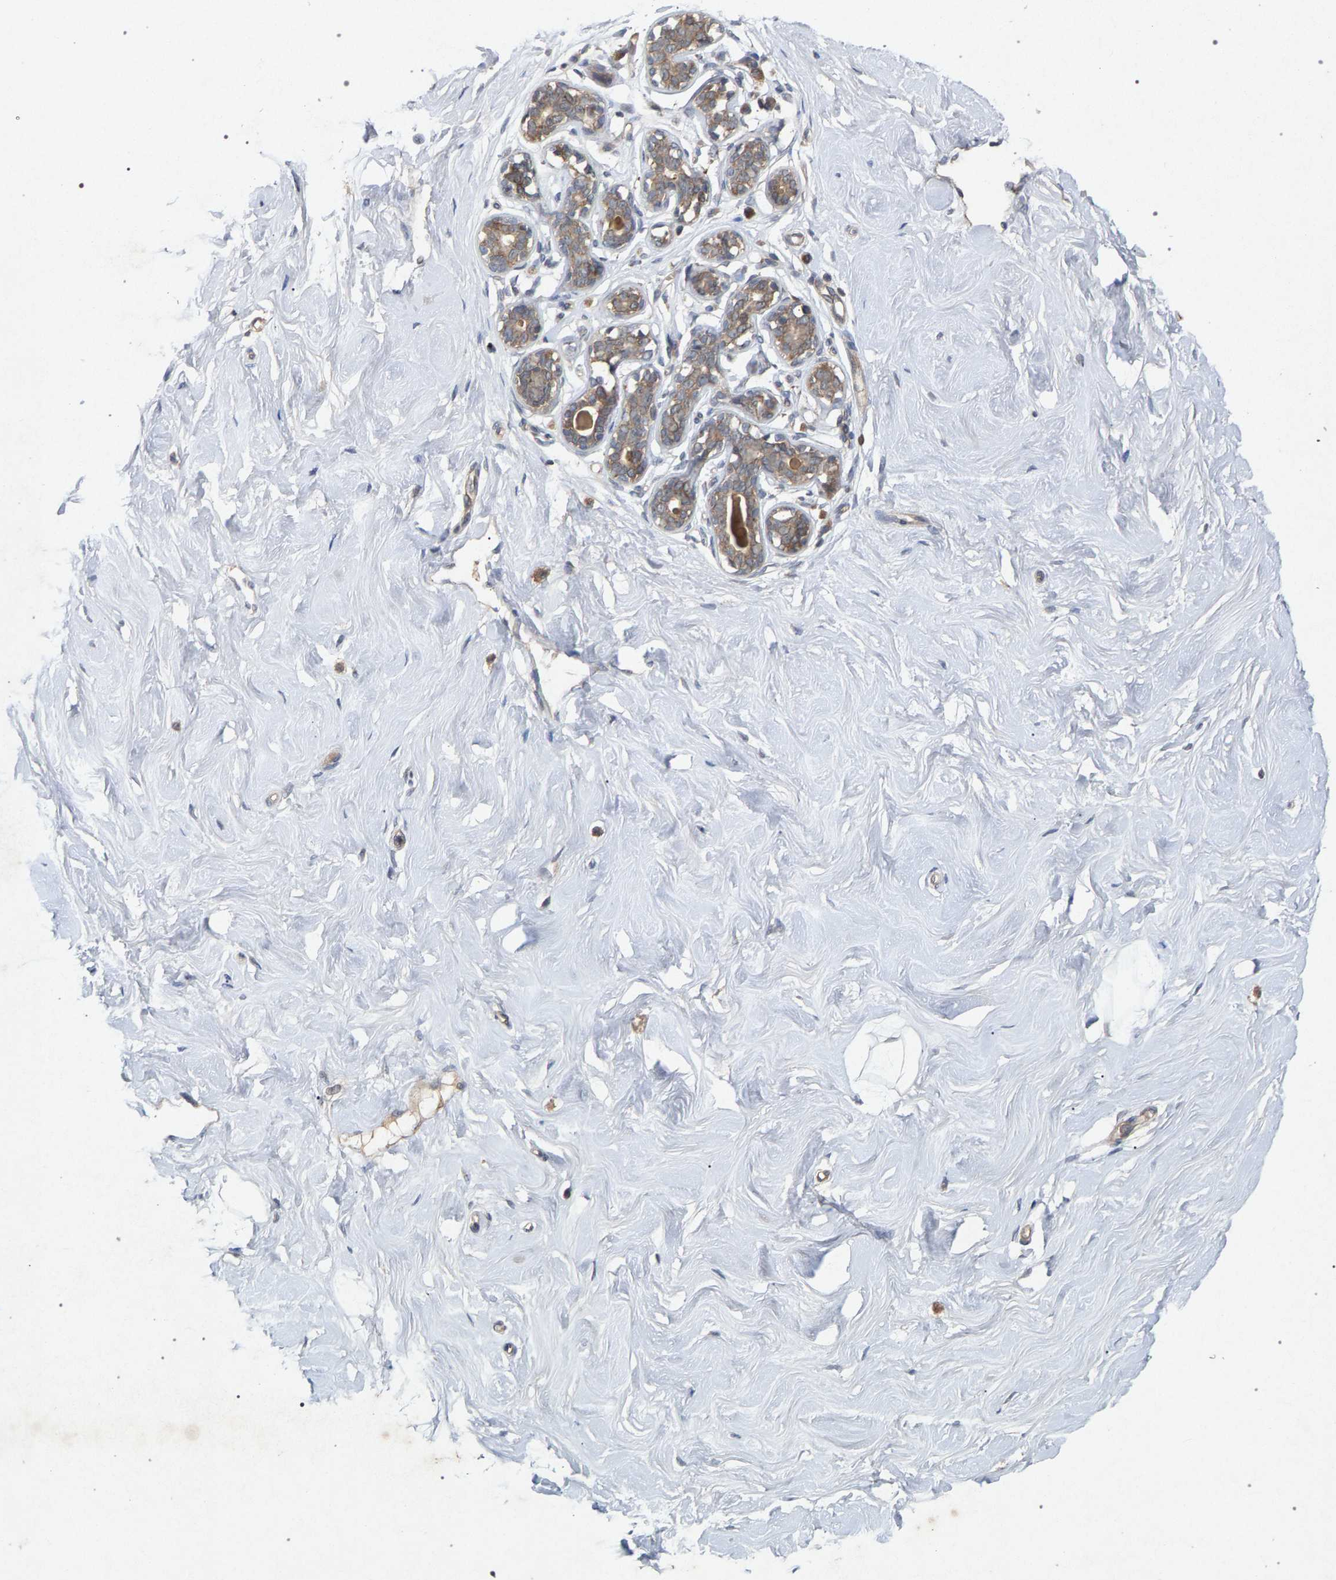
{"staining": {"intensity": "negative", "quantity": "none", "location": "none"}, "tissue": "breast", "cell_type": "Adipocytes", "image_type": "normal", "snomed": [{"axis": "morphology", "description": "Normal tissue, NOS"}, {"axis": "topography", "description": "Breast"}], "caption": "Protein analysis of unremarkable breast exhibits no significant expression in adipocytes.", "gene": "SLC4A4", "patient": {"sex": "female", "age": 23}}